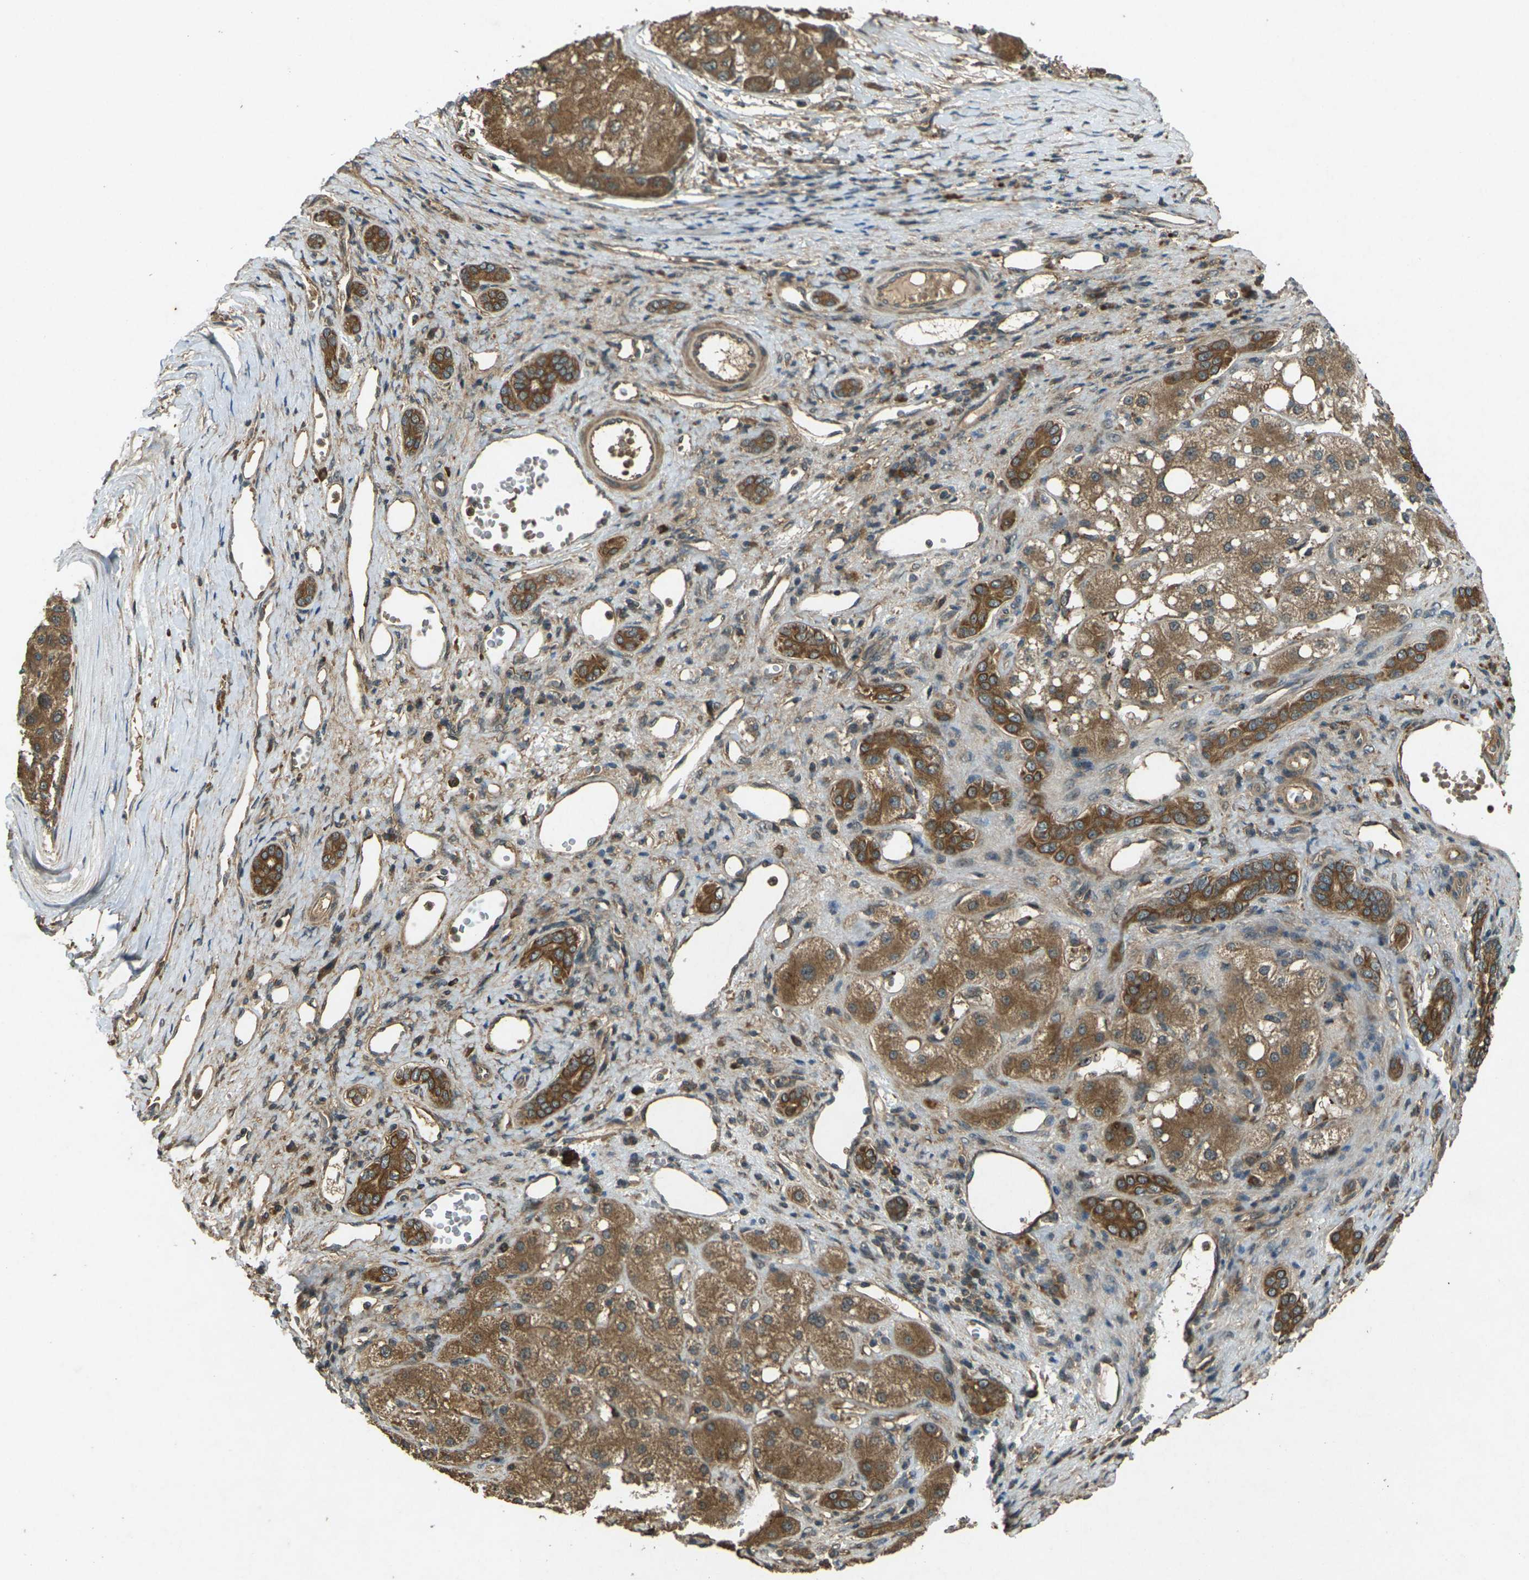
{"staining": {"intensity": "moderate", "quantity": ">75%", "location": "cytoplasmic/membranous"}, "tissue": "liver cancer", "cell_type": "Tumor cells", "image_type": "cancer", "snomed": [{"axis": "morphology", "description": "Carcinoma, Hepatocellular, NOS"}, {"axis": "topography", "description": "Liver"}], "caption": "A brown stain highlights moderate cytoplasmic/membranous positivity of a protein in human liver cancer (hepatocellular carcinoma) tumor cells. The staining was performed using DAB (3,3'-diaminobenzidine) to visualize the protein expression in brown, while the nuclei were stained in blue with hematoxylin (Magnification: 20x).", "gene": "TAP1", "patient": {"sex": "male", "age": 80}}